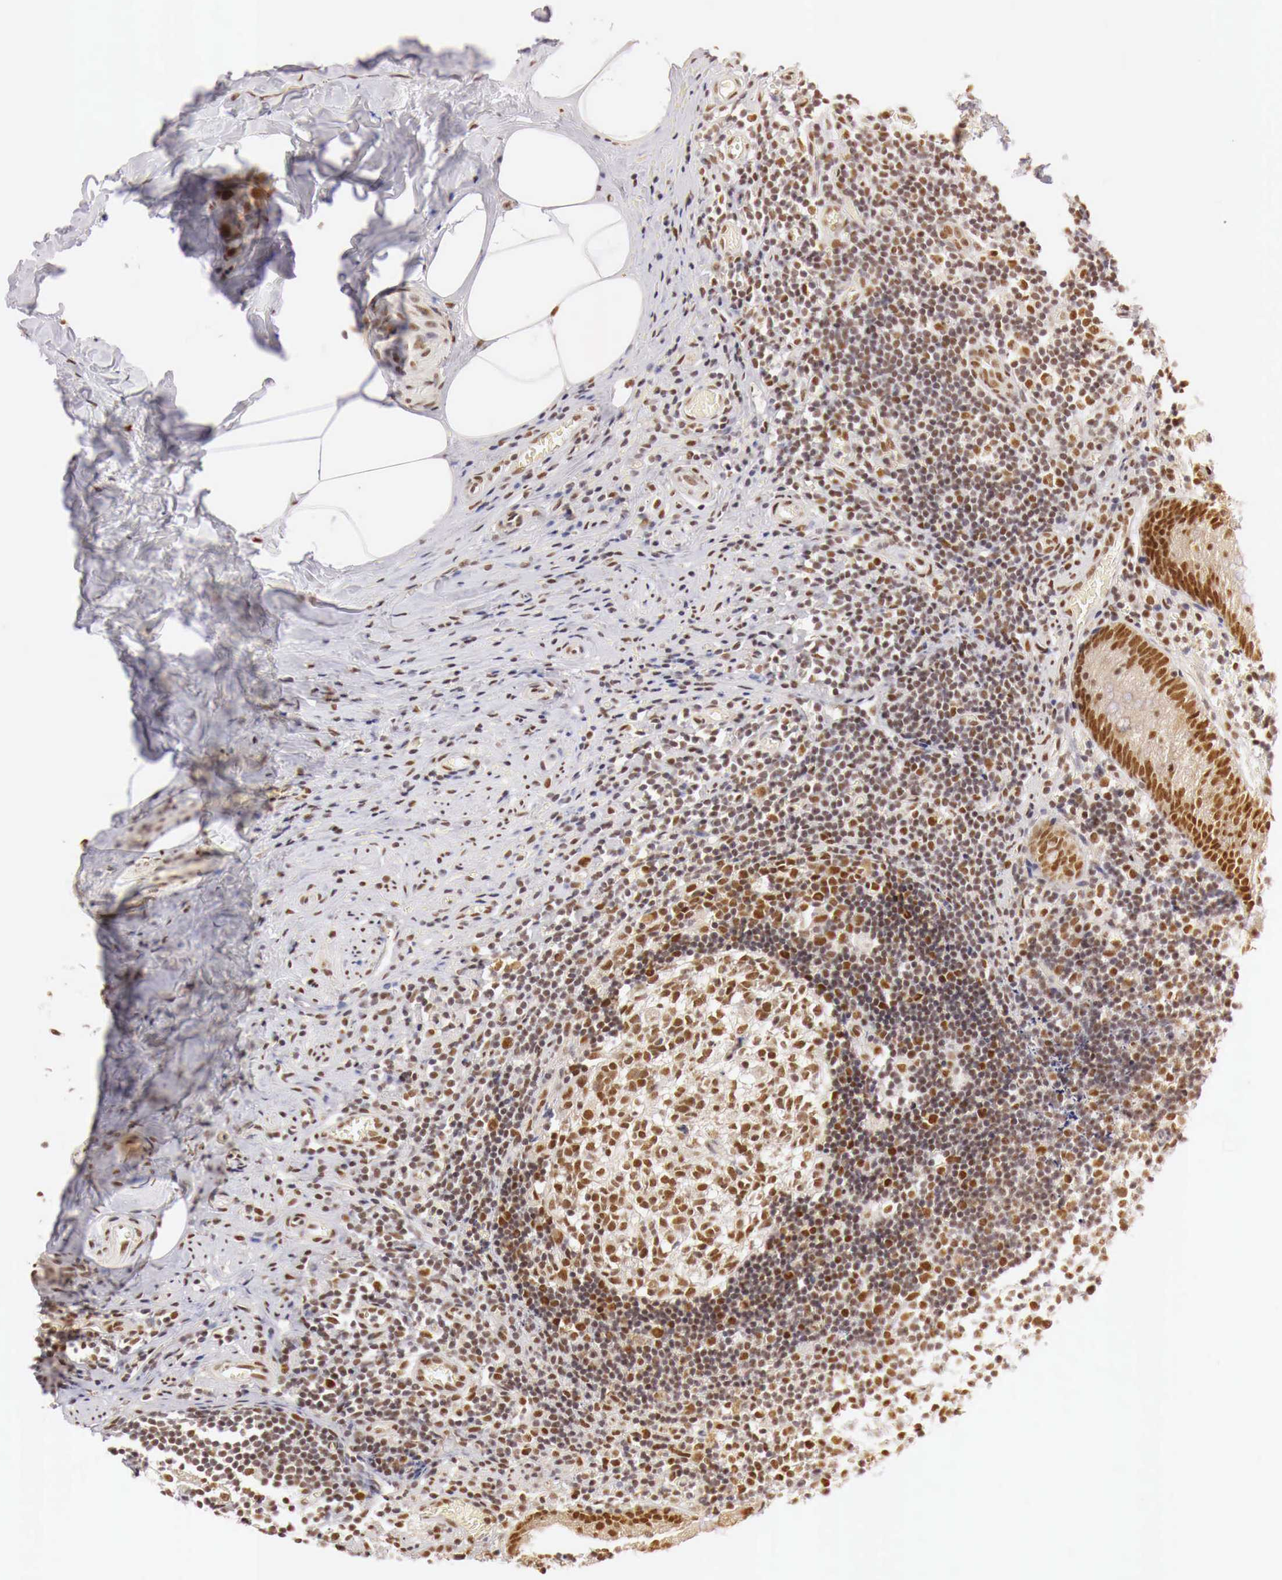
{"staining": {"intensity": "moderate", "quantity": ">75%", "location": "cytoplasmic/membranous,nuclear"}, "tissue": "appendix", "cell_type": "Glandular cells", "image_type": "normal", "snomed": [{"axis": "morphology", "description": "Normal tissue, NOS"}, {"axis": "topography", "description": "Appendix"}], "caption": "This image exhibits immunohistochemistry (IHC) staining of unremarkable human appendix, with medium moderate cytoplasmic/membranous,nuclear expression in about >75% of glandular cells.", "gene": "GPKOW", "patient": {"sex": "male", "age": 25}}